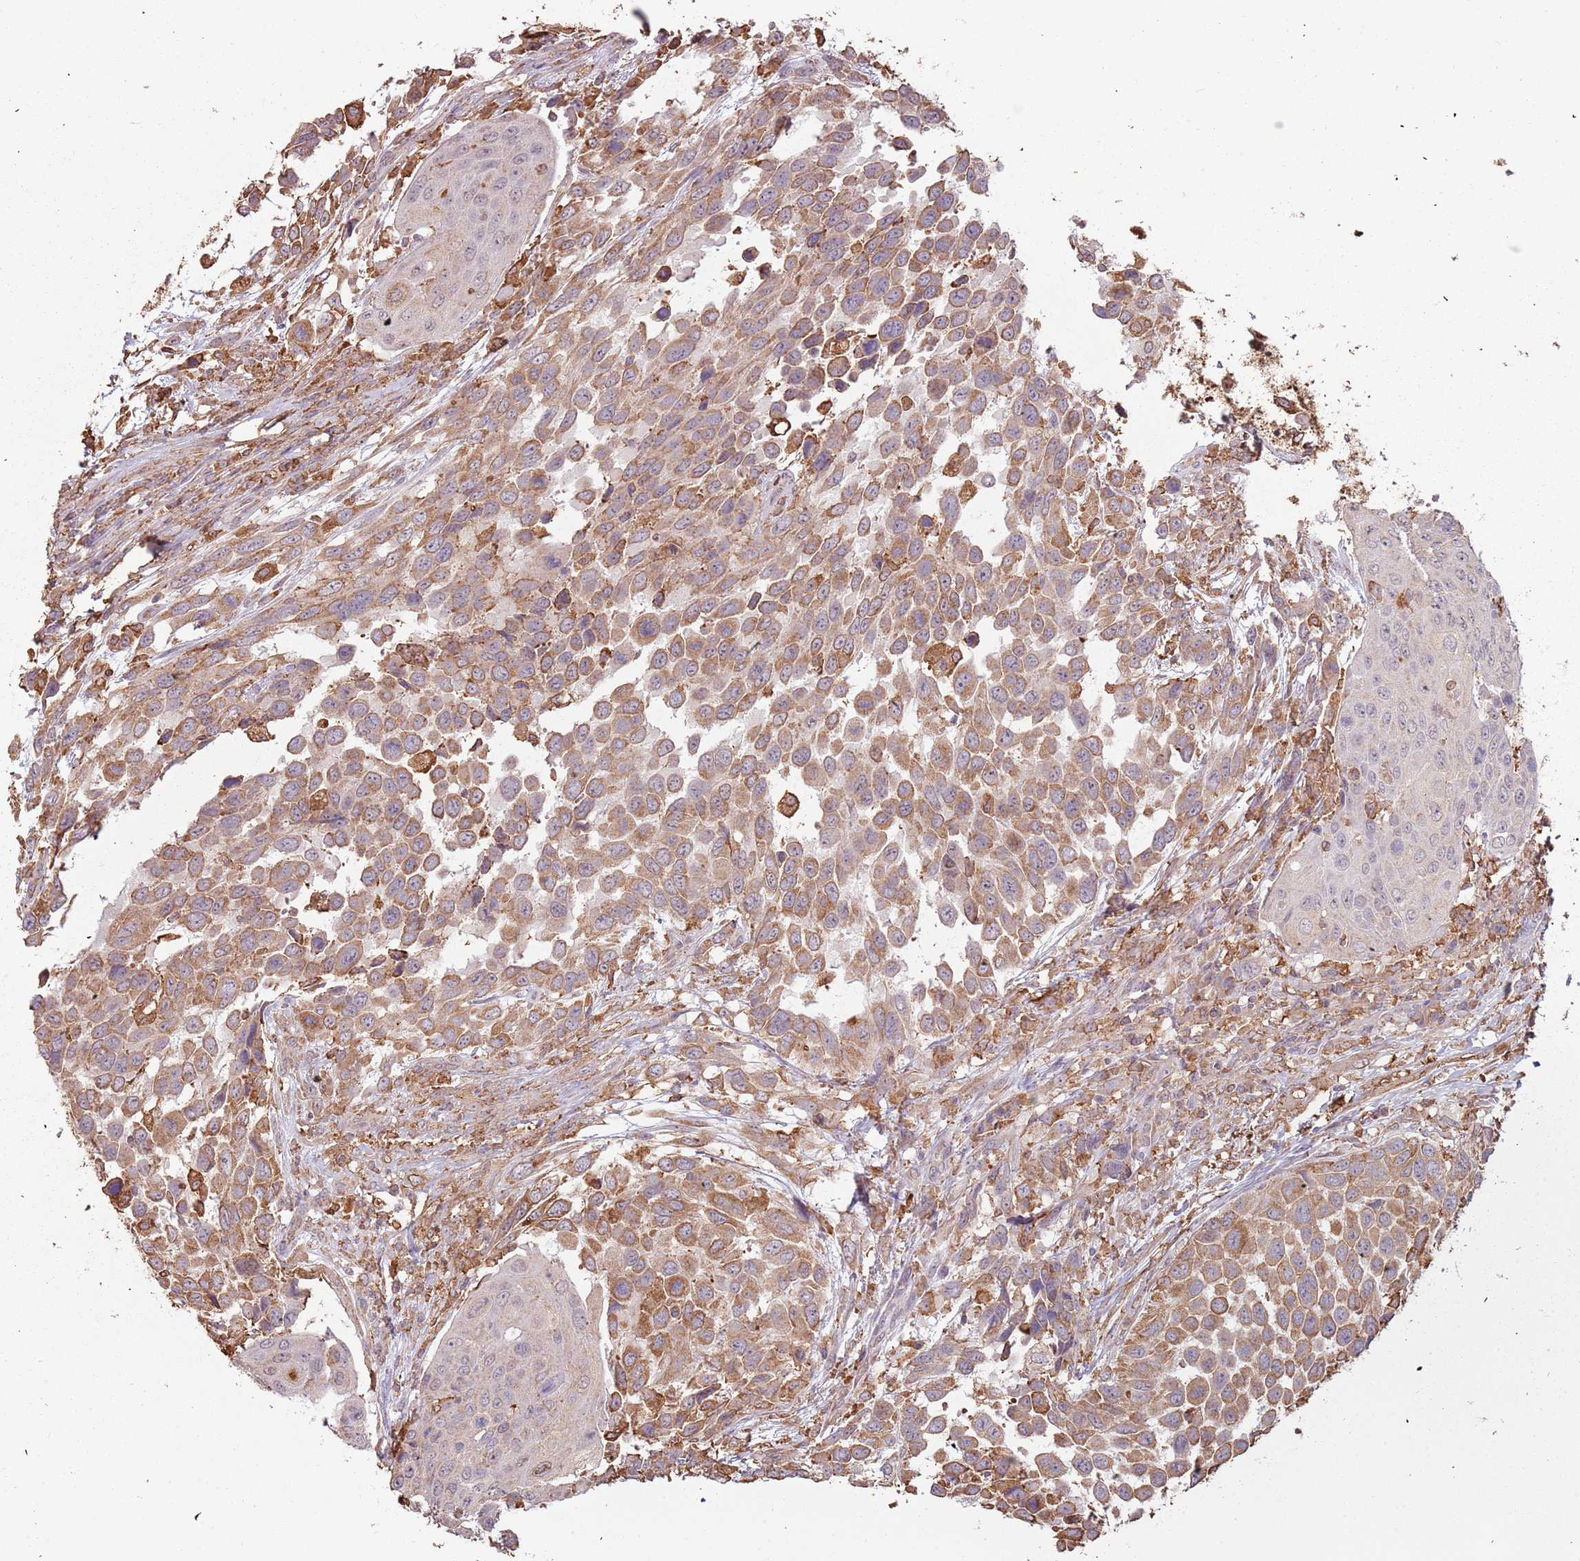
{"staining": {"intensity": "moderate", "quantity": ">75%", "location": "cytoplasmic/membranous"}, "tissue": "urothelial cancer", "cell_type": "Tumor cells", "image_type": "cancer", "snomed": [{"axis": "morphology", "description": "Urothelial carcinoma, High grade"}, {"axis": "topography", "description": "Urinary bladder"}], "caption": "Immunohistochemical staining of urothelial cancer exhibits moderate cytoplasmic/membranous protein staining in approximately >75% of tumor cells. (IHC, brightfield microscopy, high magnification).", "gene": "ATOSB", "patient": {"sex": "female", "age": 70}}